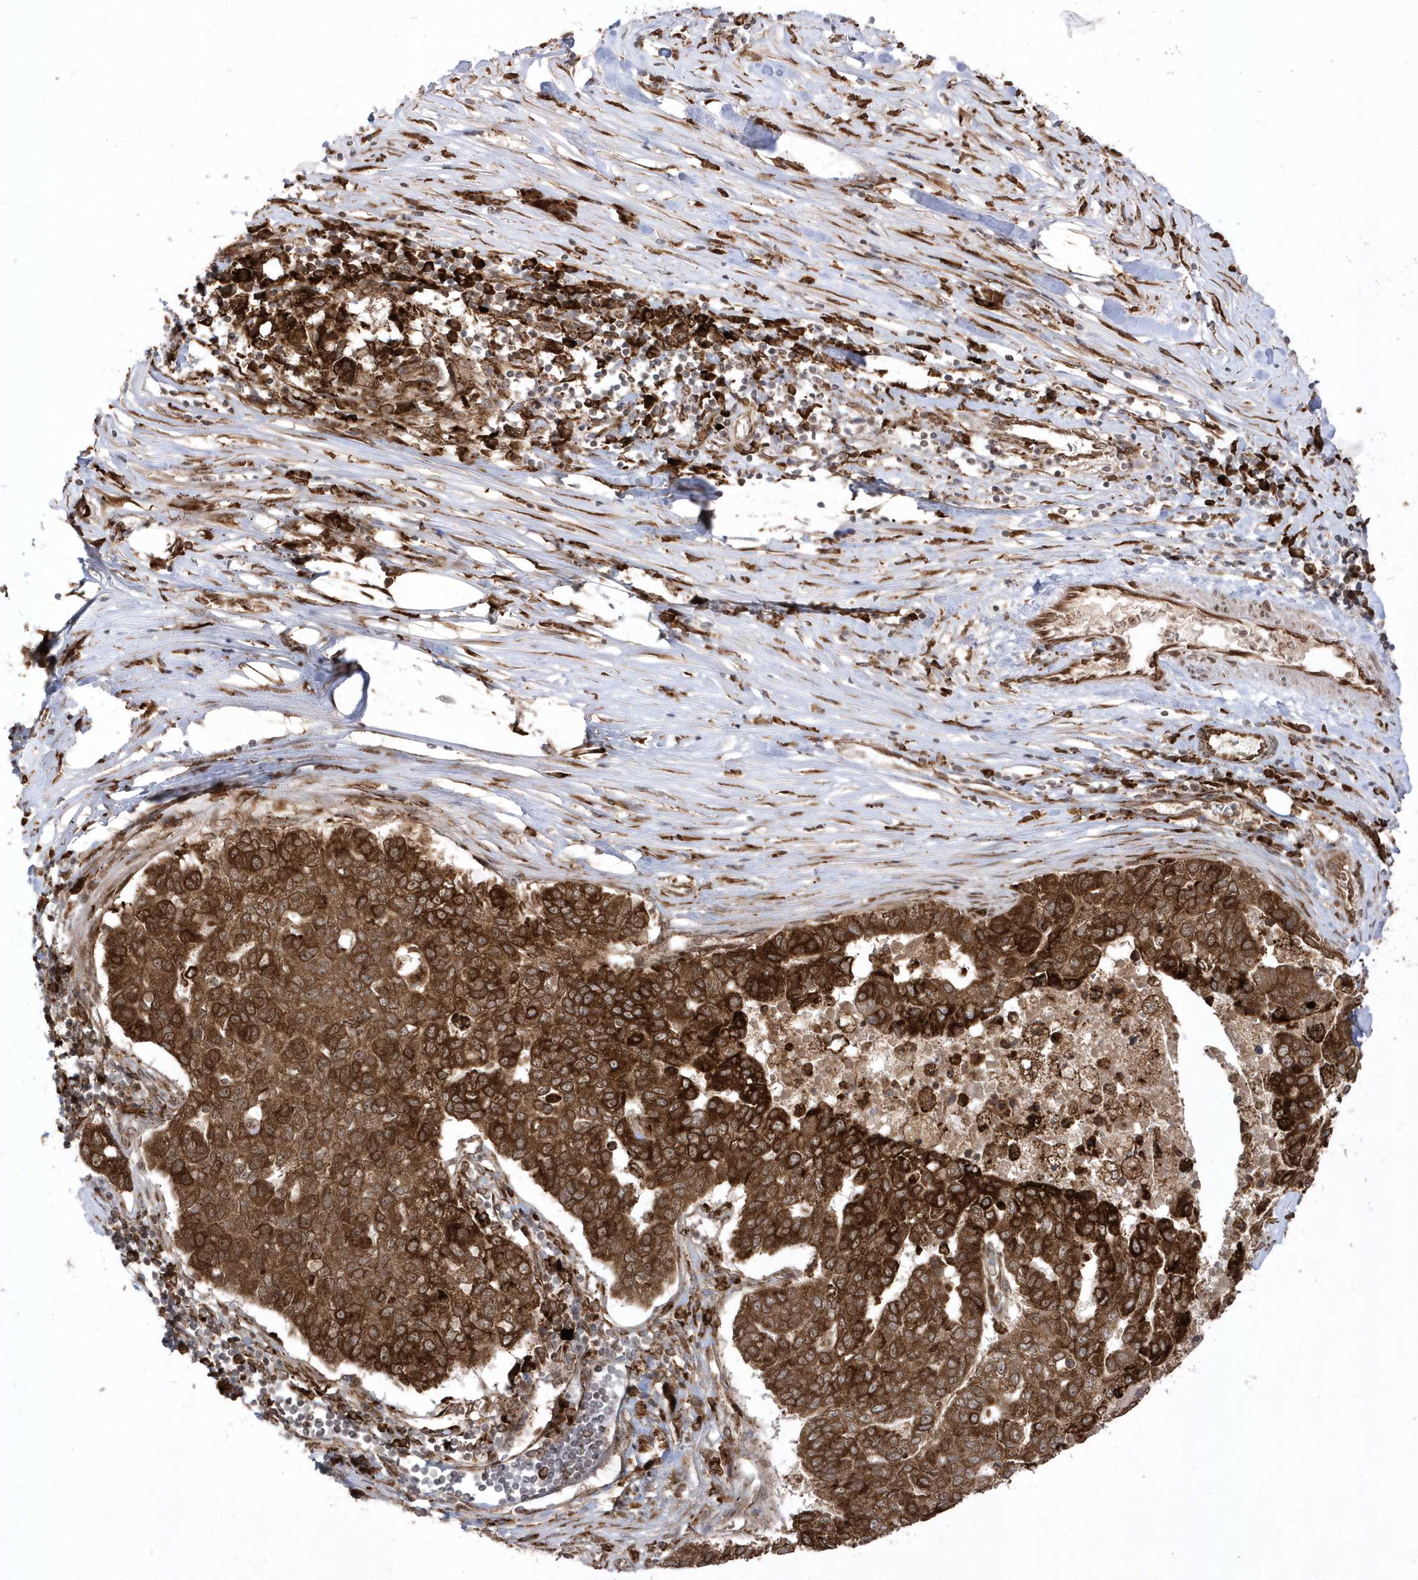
{"staining": {"intensity": "strong", "quantity": ">75%", "location": "cytoplasmic/membranous,nuclear"}, "tissue": "pancreatic cancer", "cell_type": "Tumor cells", "image_type": "cancer", "snomed": [{"axis": "morphology", "description": "Adenocarcinoma, NOS"}, {"axis": "topography", "description": "Pancreas"}], "caption": "Strong cytoplasmic/membranous and nuclear staining is present in about >75% of tumor cells in adenocarcinoma (pancreatic). The staining was performed using DAB, with brown indicating positive protein expression. Nuclei are stained blue with hematoxylin.", "gene": "EPC2", "patient": {"sex": "female", "age": 61}}